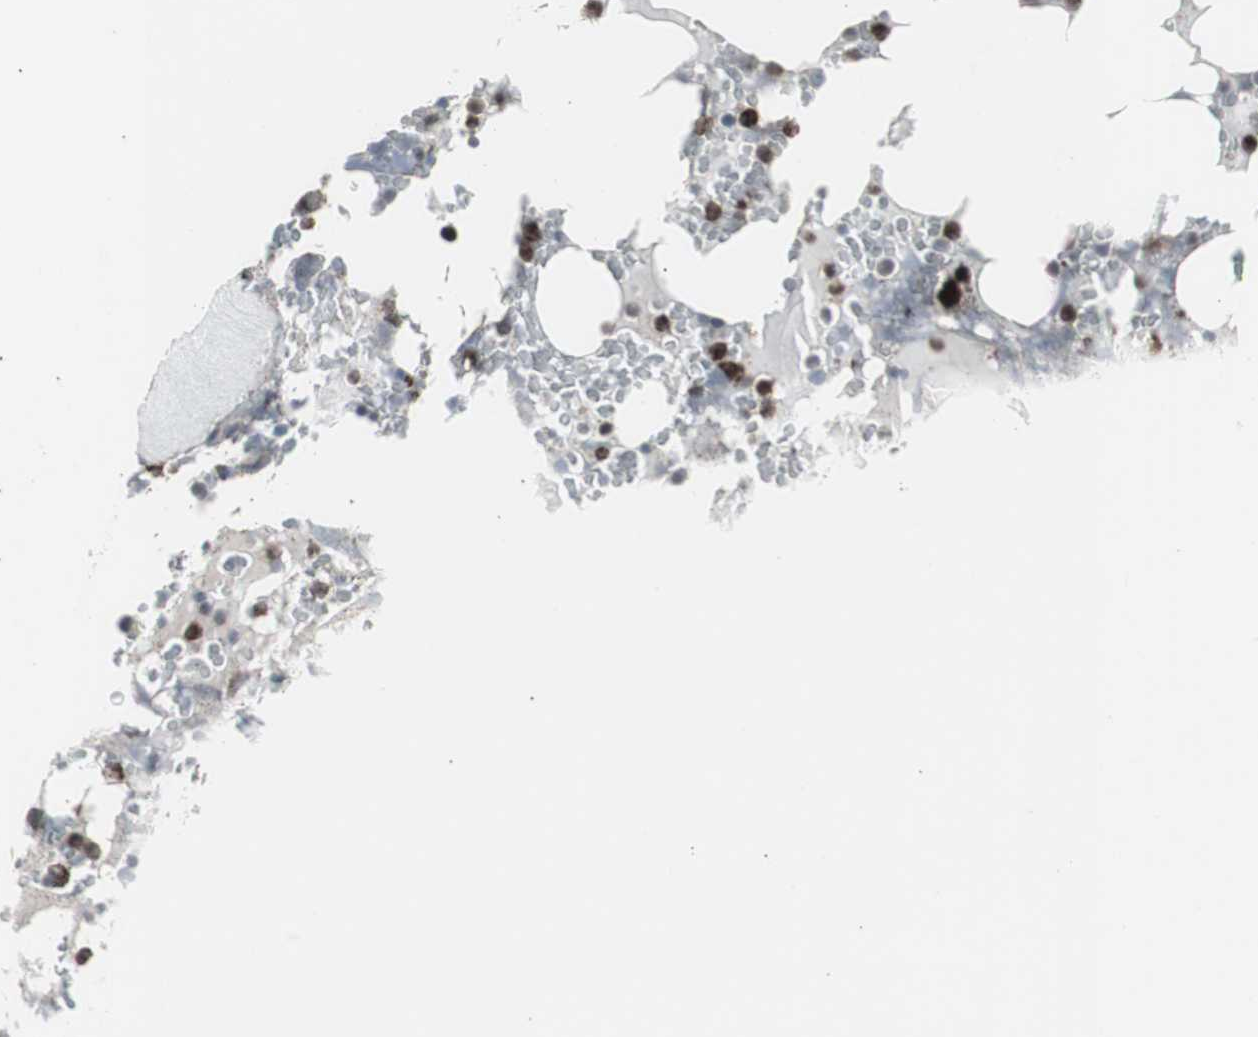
{"staining": {"intensity": "strong", "quantity": "25%-75%", "location": "nuclear"}, "tissue": "bone marrow", "cell_type": "Hematopoietic cells", "image_type": "normal", "snomed": [{"axis": "morphology", "description": "Normal tissue, NOS"}, {"axis": "topography", "description": "Bone marrow"}], "caption": "A micrograph showing strong nuclear positivity in about 25%-75% of hematopoietic cells in benign bone marrow, as visualized by brown immunohistochemical staining.", "gene": "RXRA", "patient": {"sex": "female", "age": 66}}